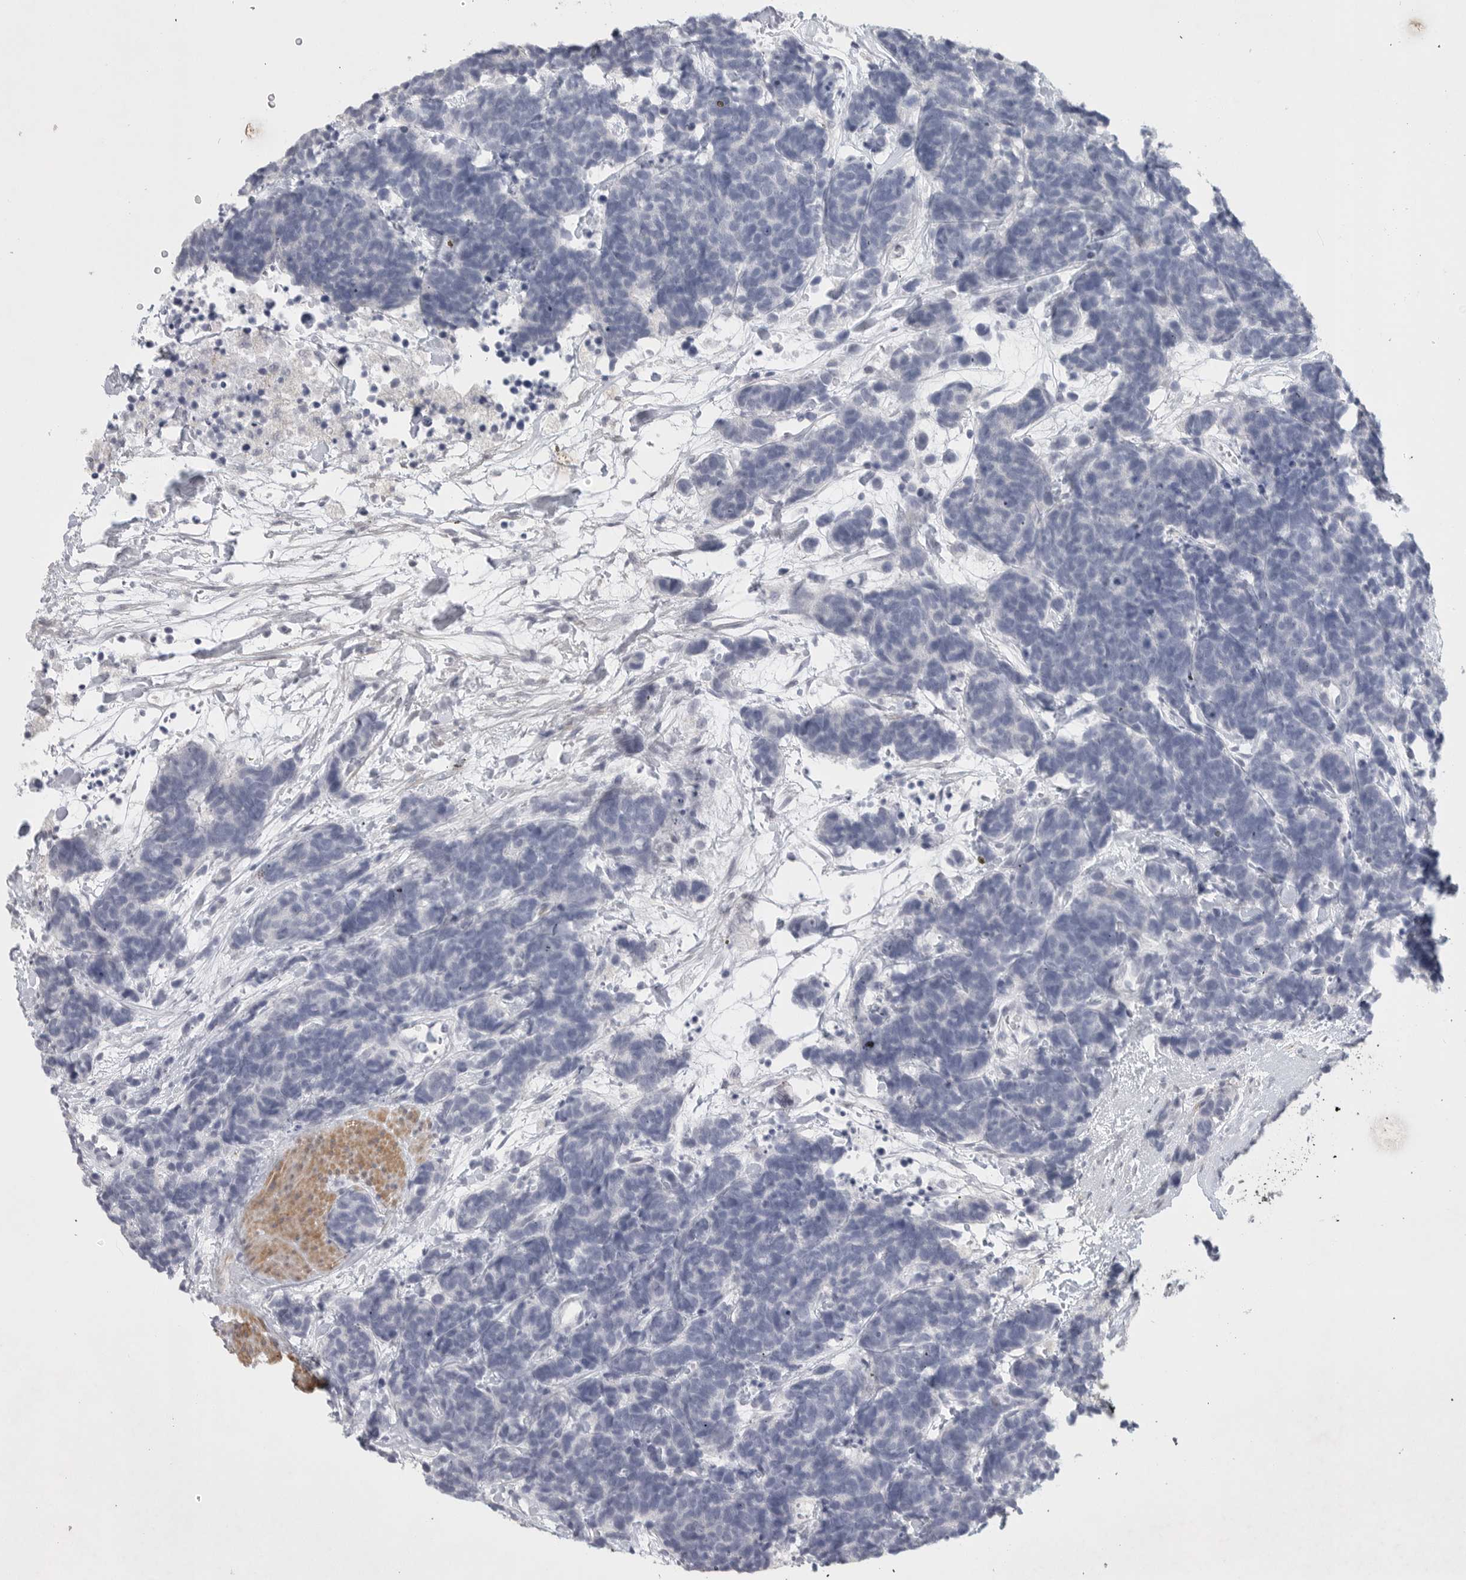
{"staining": {"intensity": "negative", "quantity": "none", "location": "none"}, "tissue": "carcinoid", "cell_type": "Tumor cells", "image_type": "cancer", "snomed": [{"axis": "morphology", "description": "Carcinoma, NOS"}, {"axis": "morphology", "description": "Carcinoid, malignant, NOS"}, {"axis": "topography", "description": "Urinary bladder"}], "caption": "High power microscopy micrograph of an immunohistochemistry photomicrograph of malignant carcinoid, revealing no significant positivity in tumor cells.", "gene": "TNR", "patient": {"sex": "male", "age": 57}}